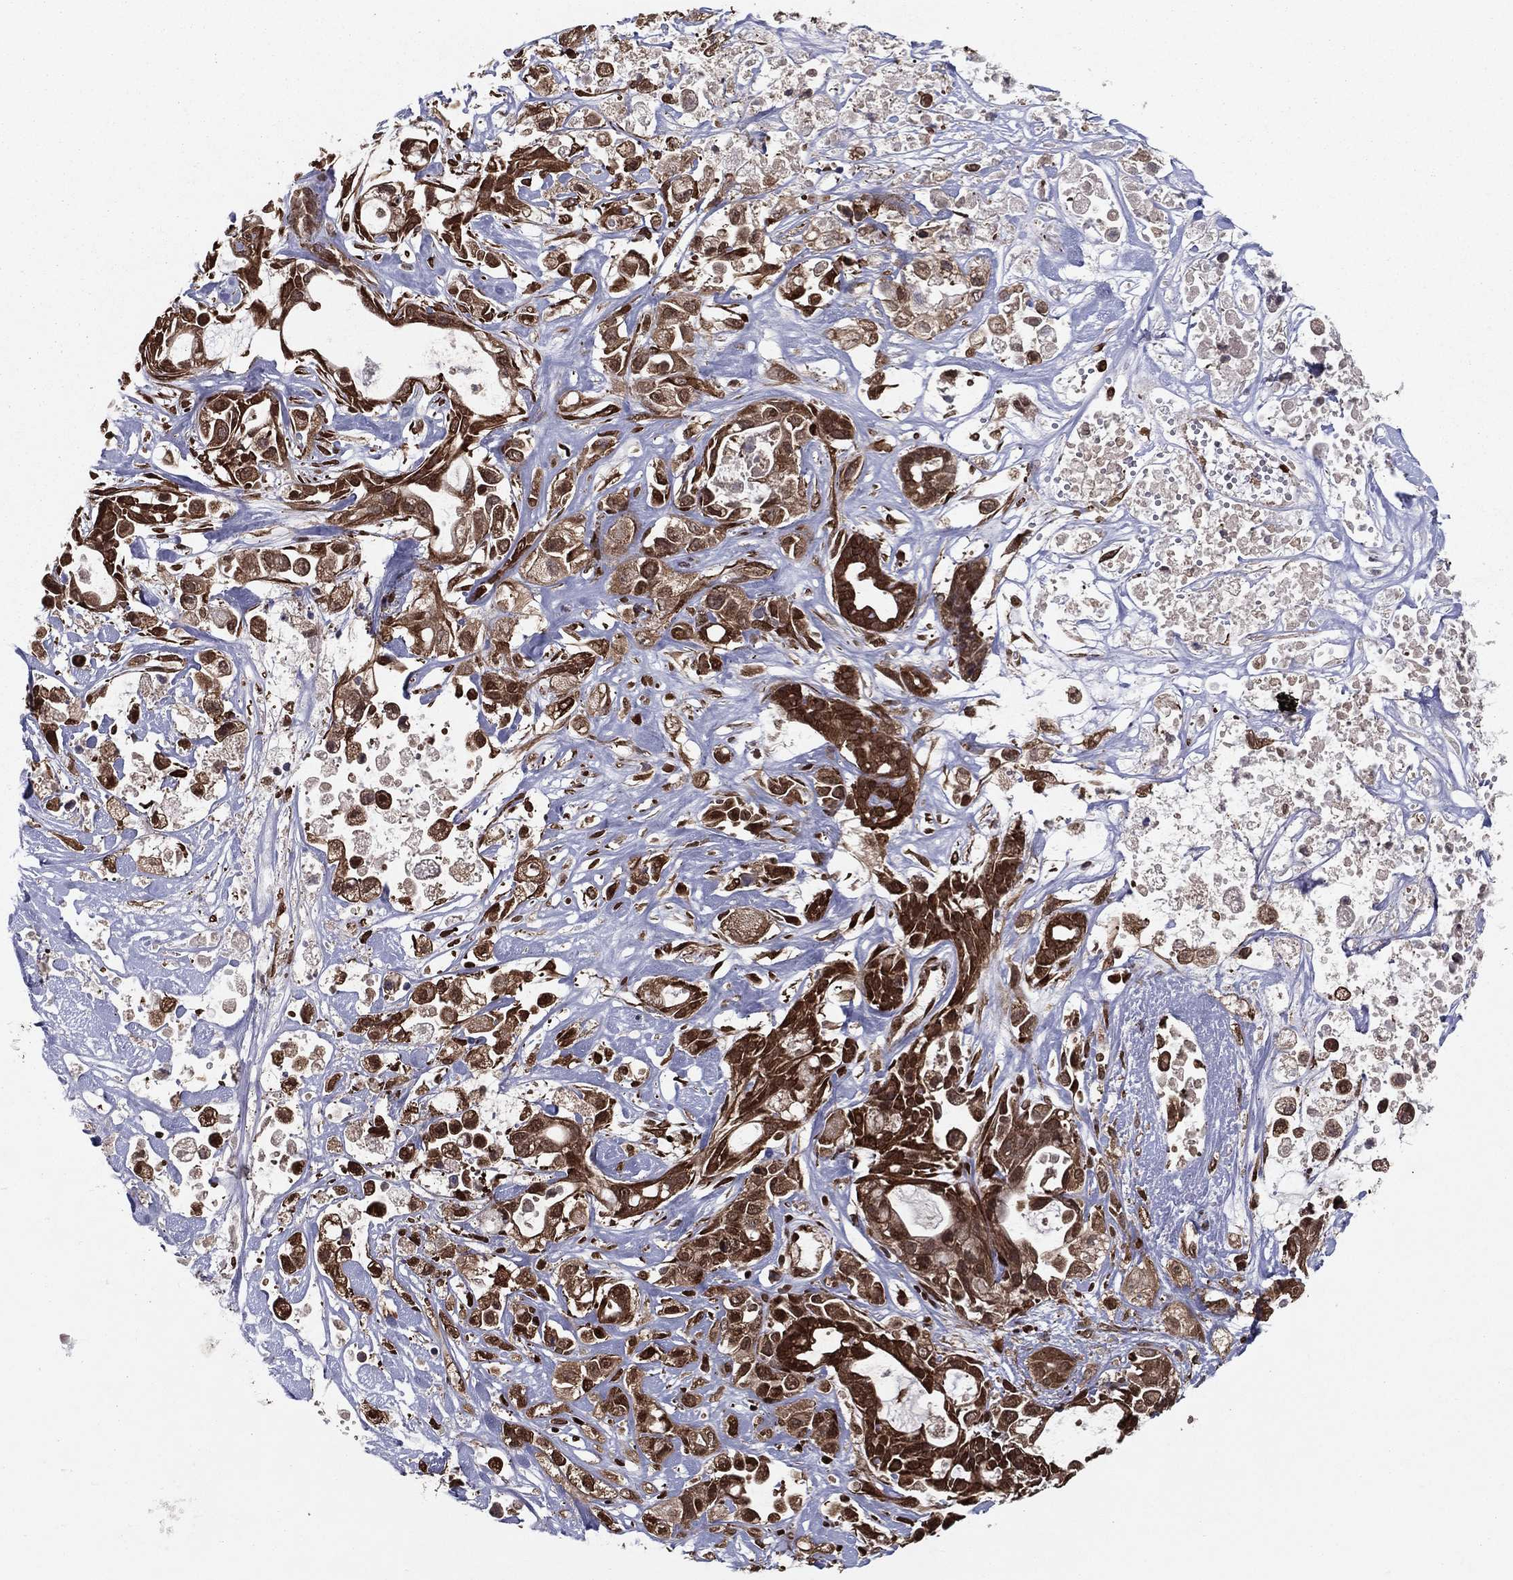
{"staining": {"intensity": "strong", "quantity": ">75%", "location": "cytoplasmic/membranous"}, "tissue": "pancreatic cancer", "cell_type": "Tumor cells", "image_type": "cancer", "snomed": [{"axis": "morphology", "description": "Adenocarcinoma, NOS"}, {"axis": "topography", "description": "Pancreas"}], "caption": "Protein analysis of adenocarcinoma (pancreatic) tissue shows strong cytoplasmic/membranous expression in about >75% of tumor cells.", "gene": "CERS2", "patient": {"sex": "male", "age": 44}}